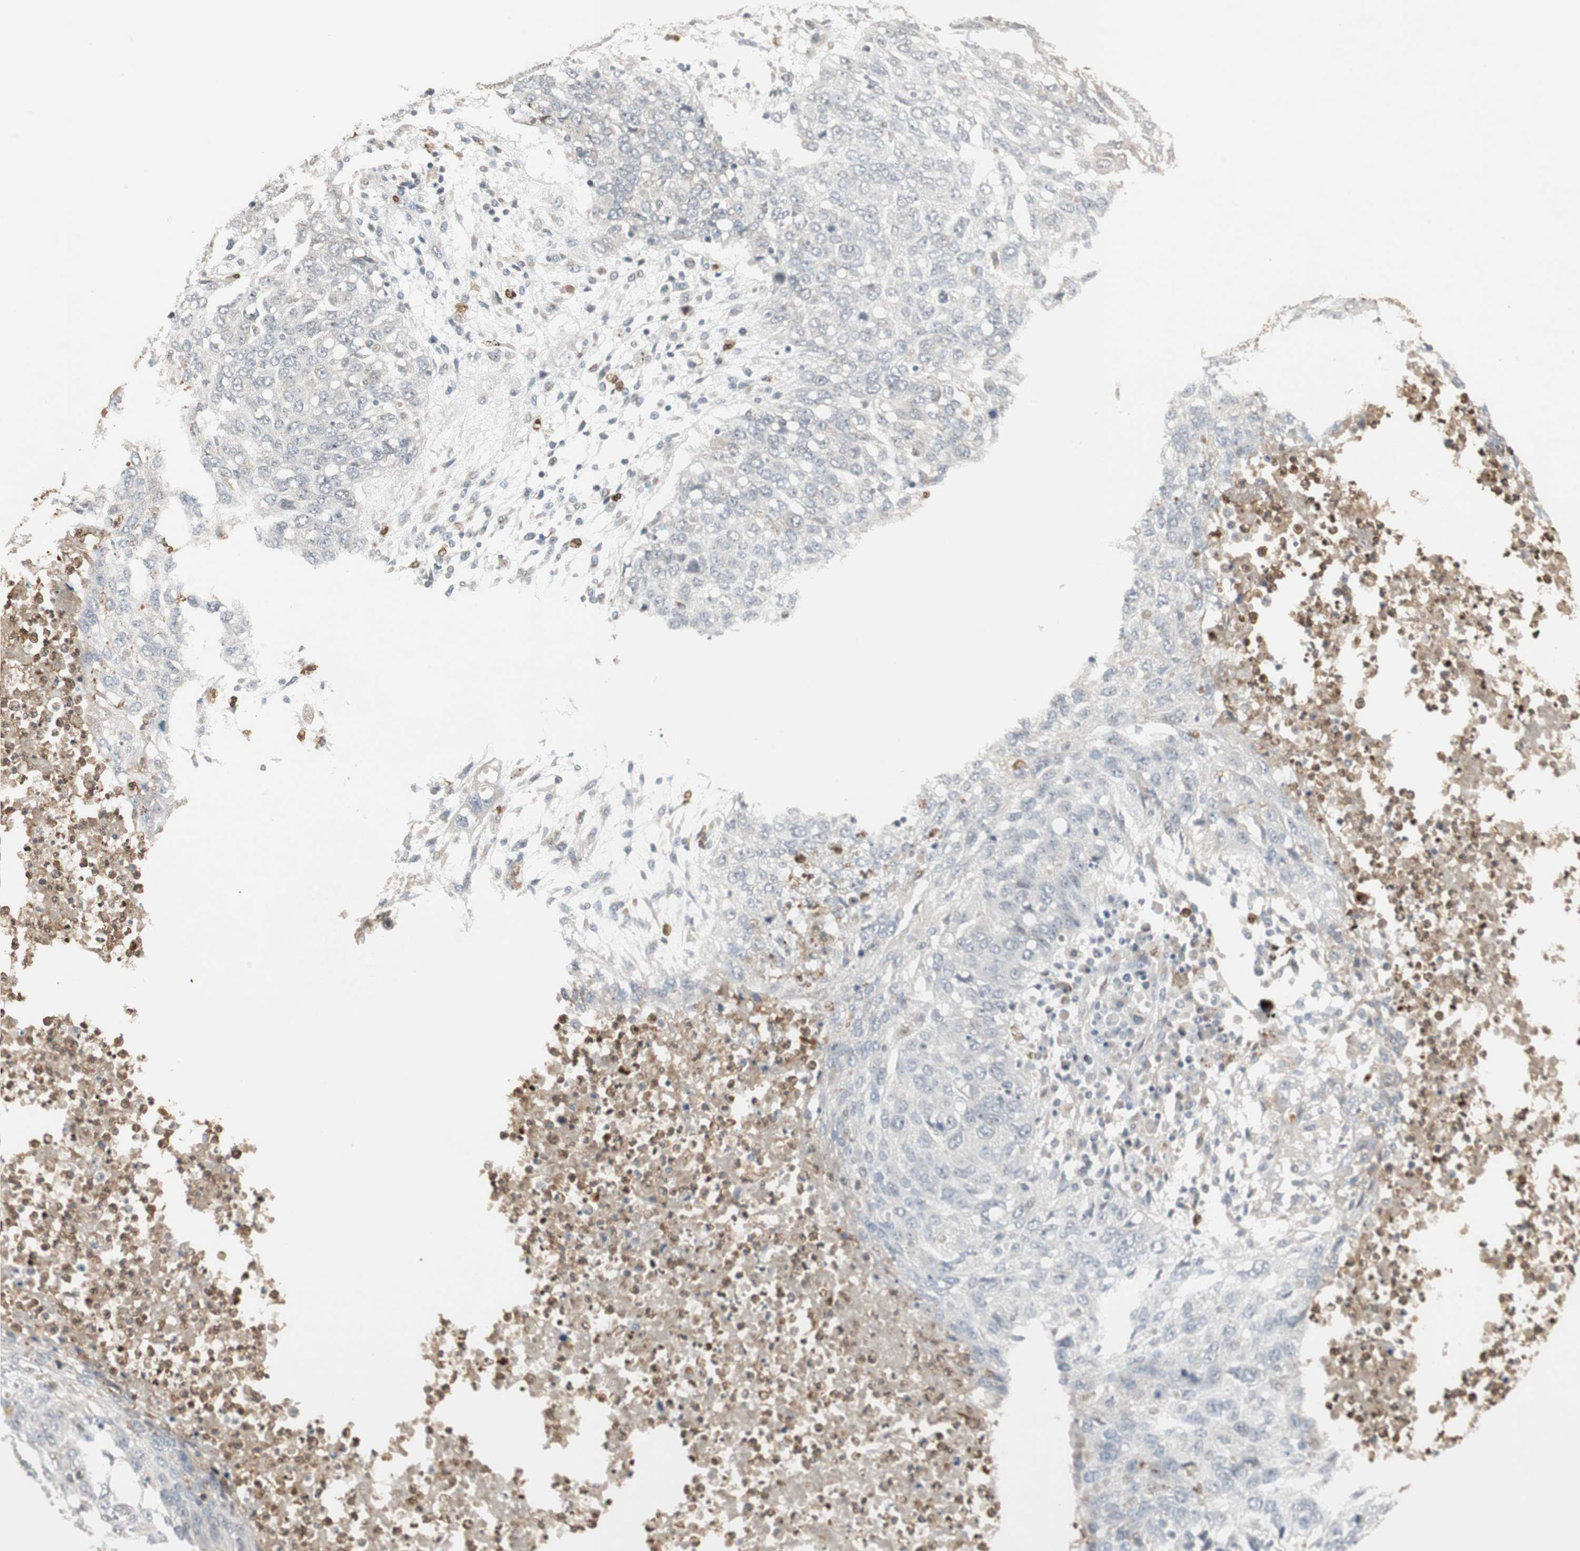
{"staining": {"intensity": "negative", "quantity": "none", "location": "none"}, "tissue": "lung cancer", "cell_type": "Tumor cells", "image_type": "cancer", "snomed": [{"axis": "morphology", "description": "Squamous cell carcinoma, NOS"}, {"axis": "topography", "description": "Lung"}], "caption": "Tumor cells are negative for protein expression in human lung squamous cell carcinoma. (Brightfield microscopy of DAB (3,3'-diaminobenzidine) IHC at high magnification).", "gene": "SNX4", "patient": {"sex": "female", "age": 63}}